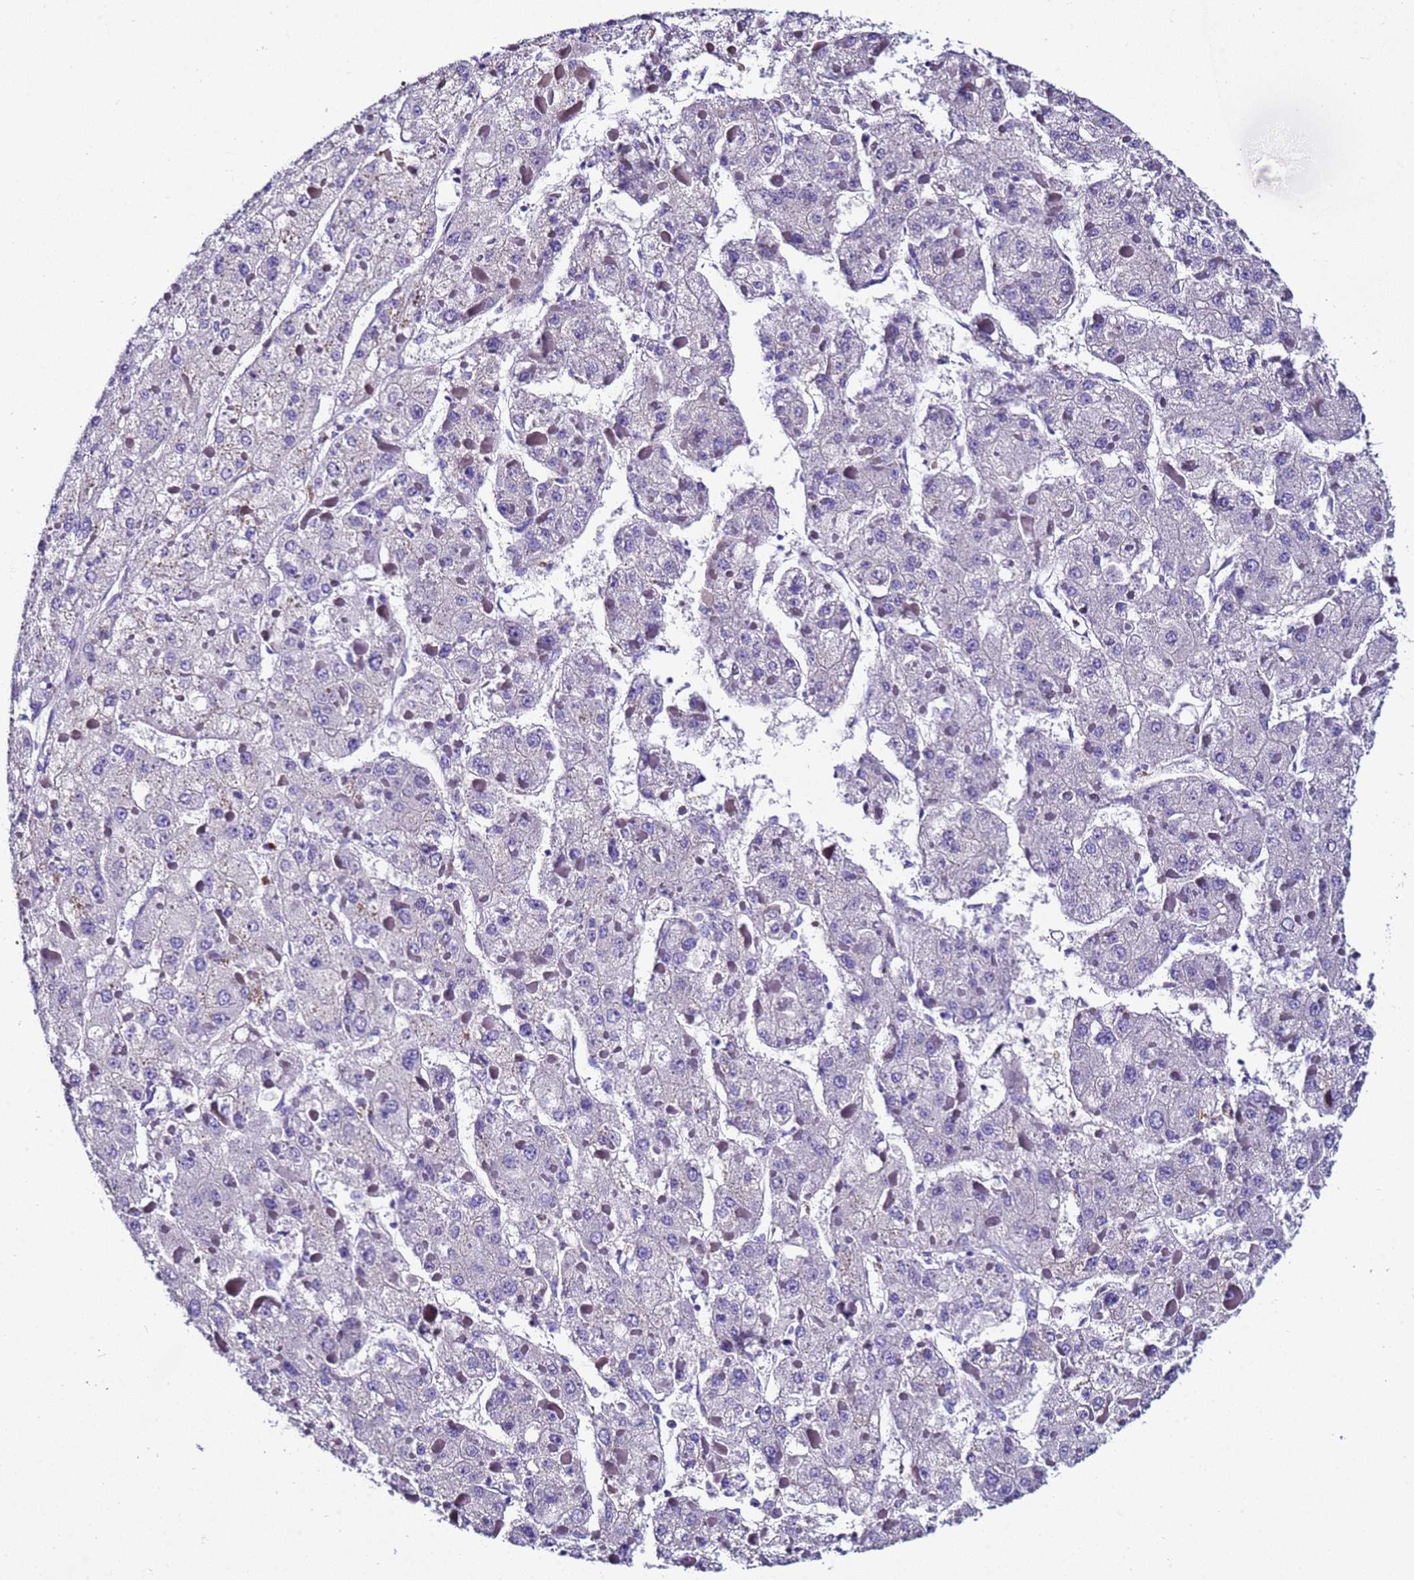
{"staining": {"intensity": "negative", "quantity": "none", "location": "none"}, "tissue": "liver cancer", "cell_type": "Tumor cells", "image_type": "cancer", "snomed": [{"axis": "morphology", "description": "Carcinoma, Hepatocellular, NOS"}, {"axis": "topography", "description": "Liver"}], "caption": "Tumor cells are negative for protein expression in human hepatocellular carcinoma (liver). The staining is performed using DAB brown chromogen with nuclei counter-stained in using hematoxylin.", "gene": "UGT2A1", "patient": {"sex": "female", "age": 73}}